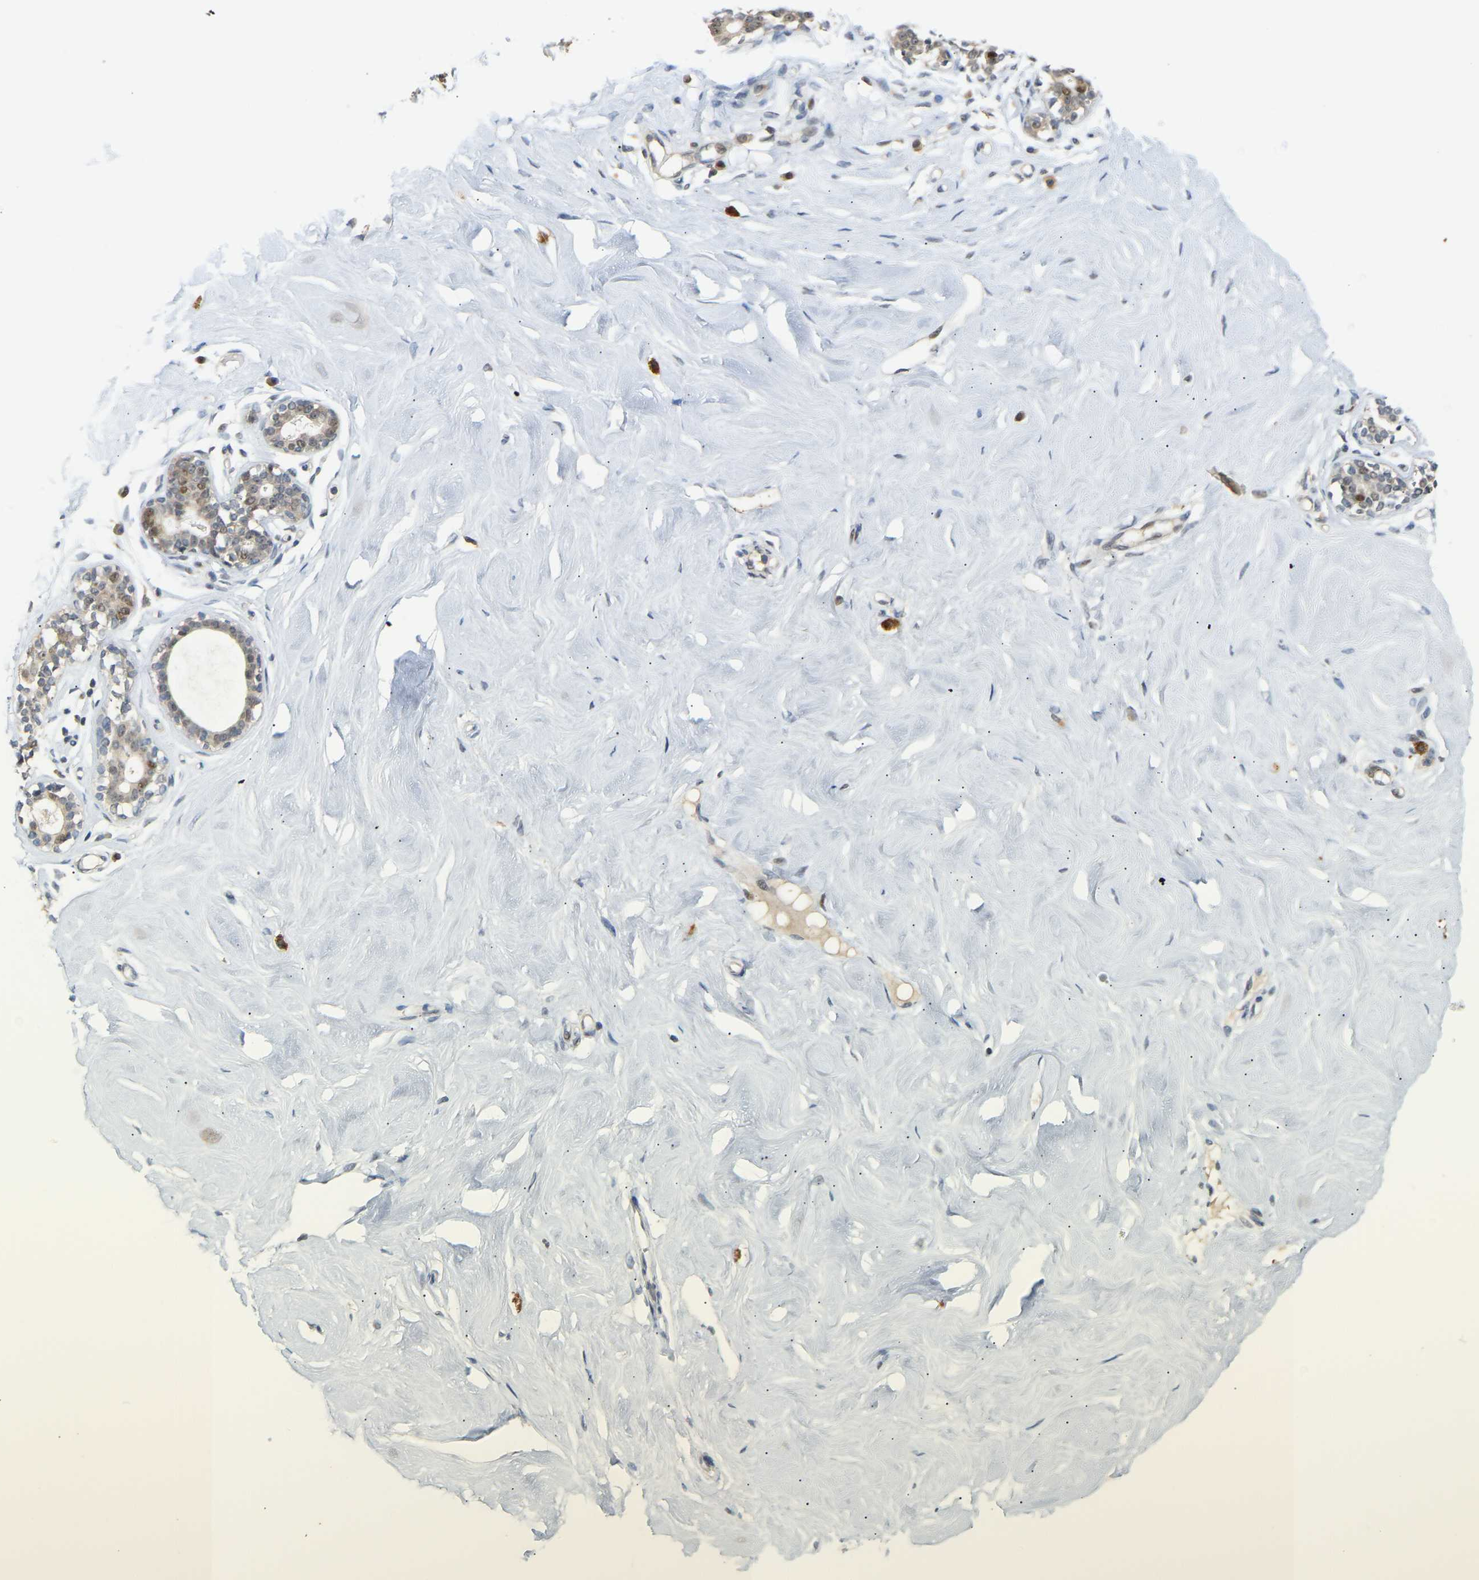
{"staining": {"intensity": "negative", "quantity": "none", "location": "none"}, "tissue": "breast", "cell_type": "Adipocytes", "image_type": "normal", "snomed": [{"axis": "morphology", "description": "Normal tissue, NOS"}, {"axis": "topography", "description": "Breast"}], "caption": "DAB (3,3'-diaminobenzidine) immunohistochemical staining of benign human breast displays no significant staining in adipocytes.", "gene": "PTPN4", "patient": {"sex": "female", "age": 23}}